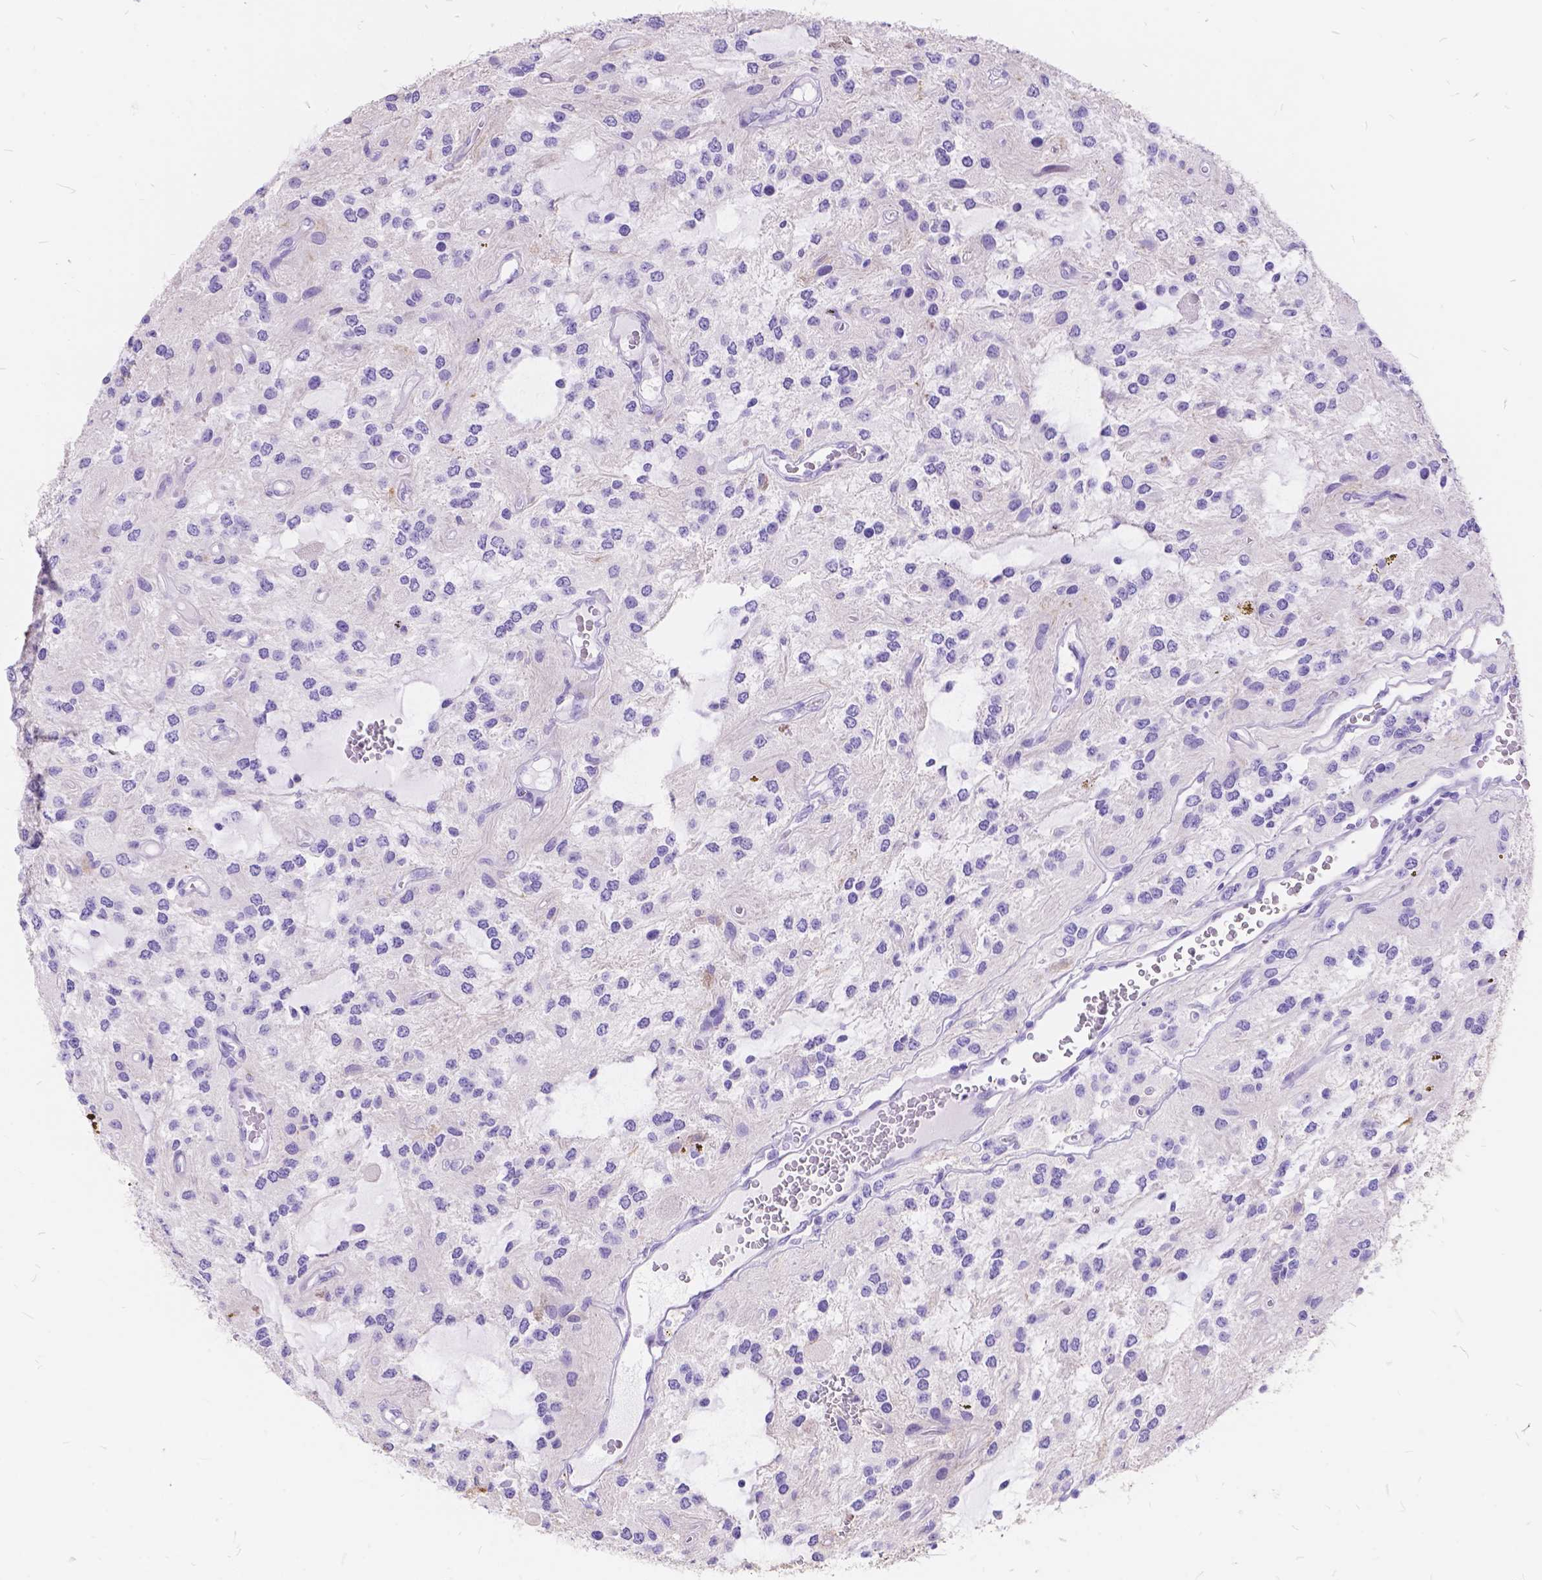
{"staining": {"intensity": "negative", "quantity": "none", "location": "none"}, "tissue": "glioma", "cell_type": "Tumor cells", "image_type": "cancer", "snomed": [{"axis": "morphology", "description": "Glioma, malignant, Low grade"}, {"axis": "topography", "description": "Cerebellum"}], "caption": "This is an immunohistochemistry (IHC) histopathology image of human malignant glioma (low-grade). There is no positivity in tumor cells.", "gene": "FOXL2", "patient": {"sex": "female", "age": 14}}